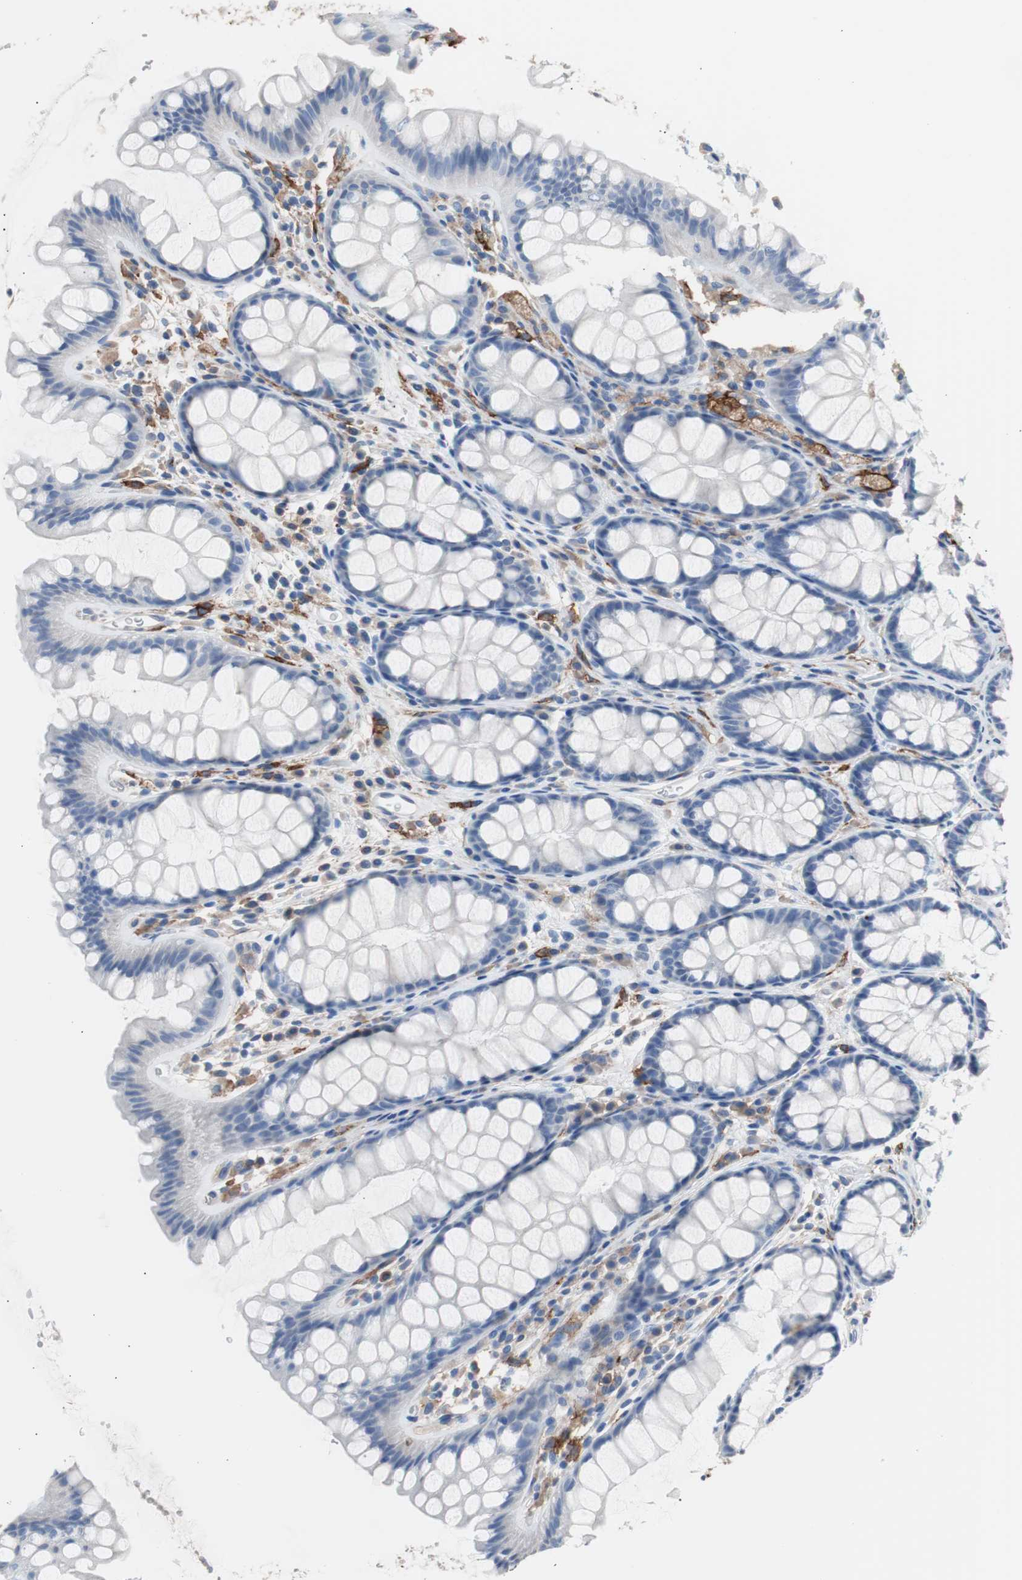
{"staining": {"intensity": "negative", "quantity": "none", "location": "none"}, "tissue": "colon", "cell_type": "Endothelial cells", "image_type": "normal", "snomed": [{"axis": "morphology", "description": "Normal tissue, NOS"}, {"axis": "topography", "description": "Colon"}], "caption": "Endothelial cells are negative for brown protein staining in unremarkable colon. (DAB (3,3'-diaminobenzidine) immunohistochemistry visualized using brightfield microscopy, high magnification).", "gene": "FCGR2B", "patient": {"sex": "female", "age": 55}}